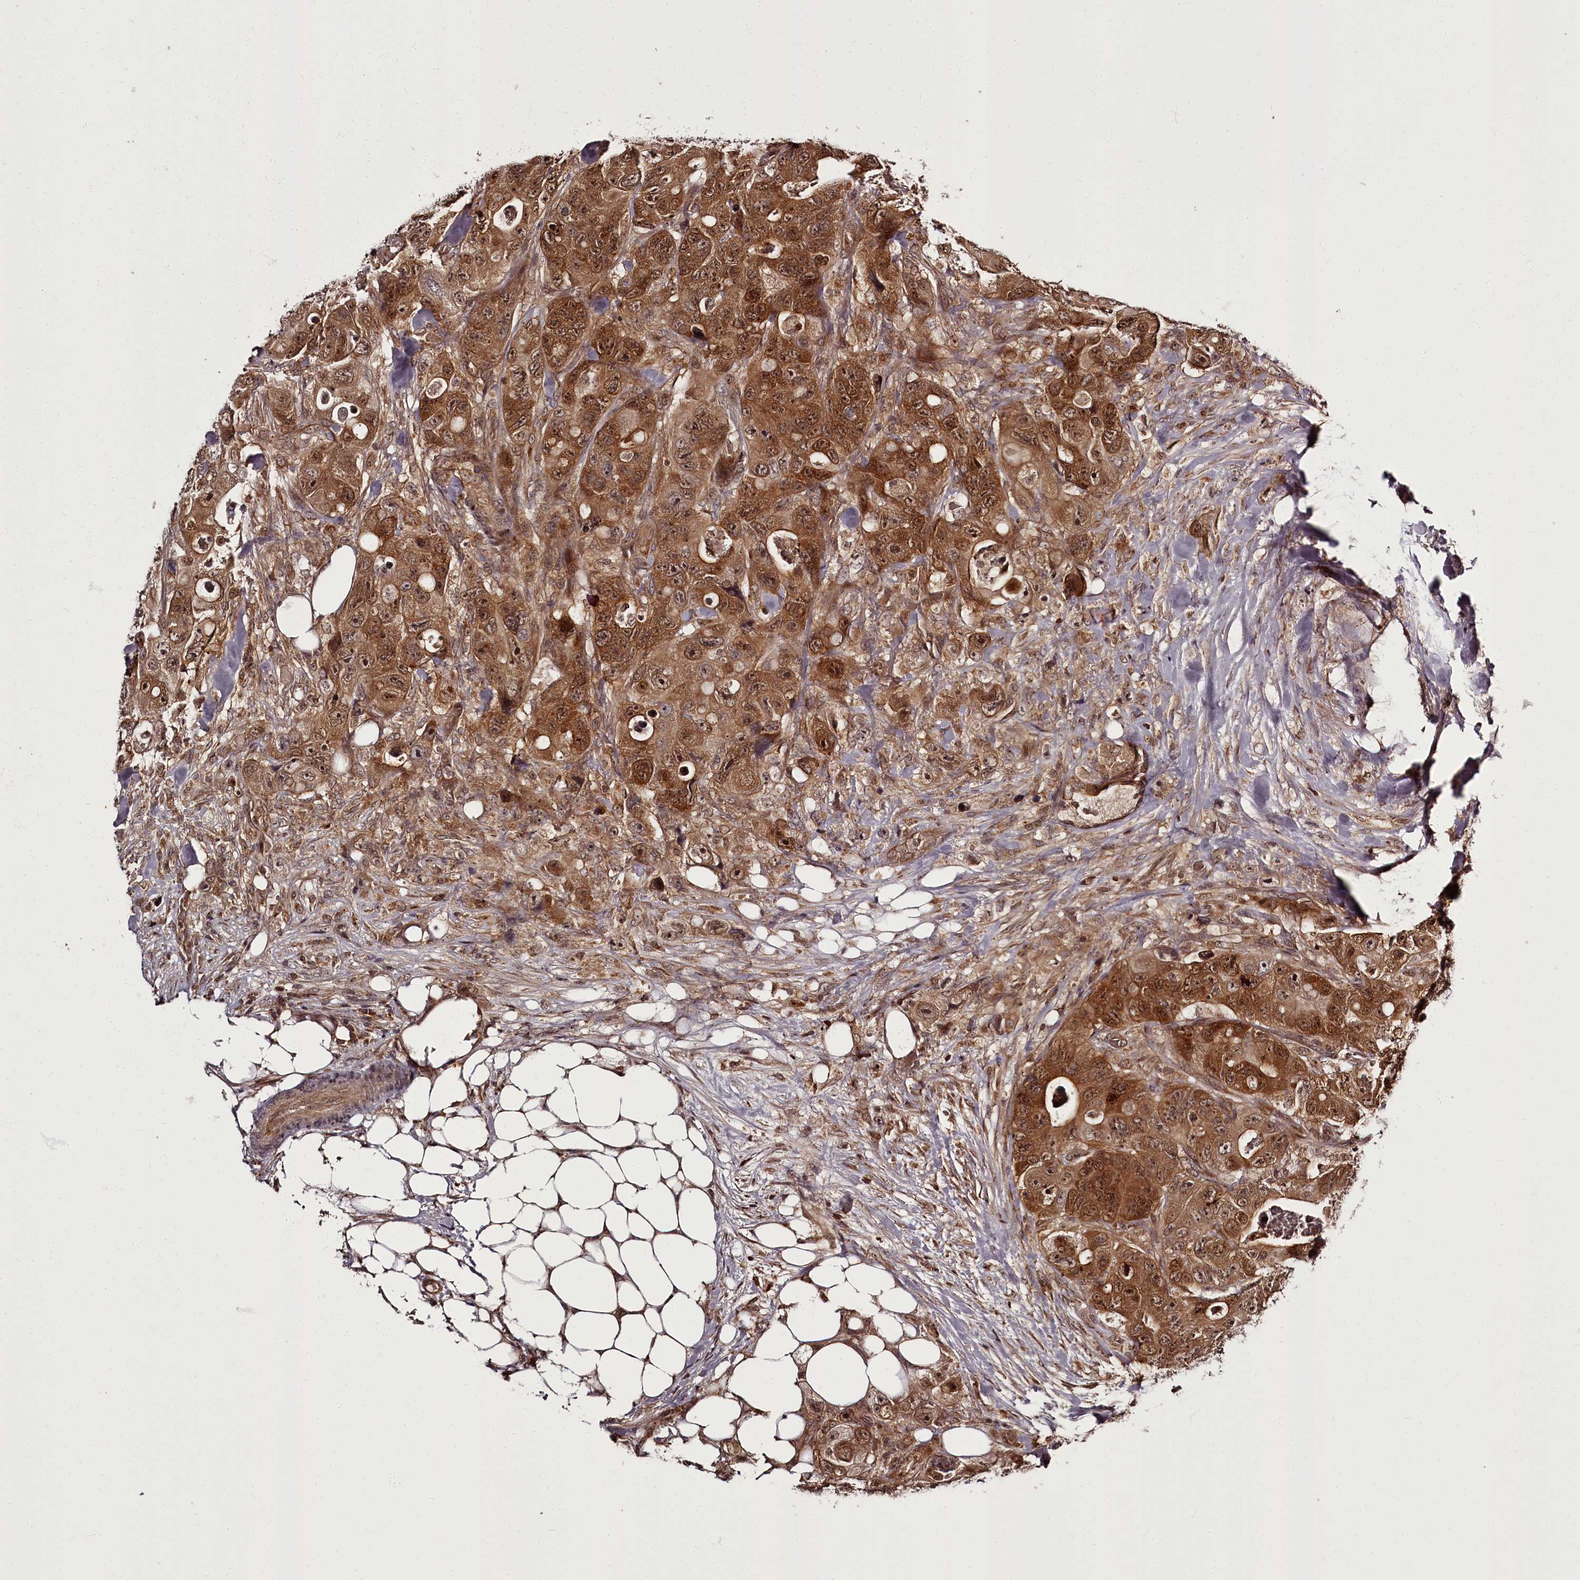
{"staining": {"intensity": "strong", "quantity": ">75%", "location": "cytoplasmic/membranous,nuclear"}, "tissue": "colorectal cancer", "cell_type": "Tumor cells", "image_type": "cancer", "snomed": [{"axis": "morphology", "description": "Adenocarcinoma, NOS"}, {"axis": "topography", "description": "Colon"}], "caption": "Strong cytoplasmic/membranous and nuclear staining for a protein is appreciated in approximately >75% of tumor cells of colorectal cancer (adenocarcinoma) using IHC.", "gene": "PCBP2", "patient": {"sex": "female", "age": 46}}